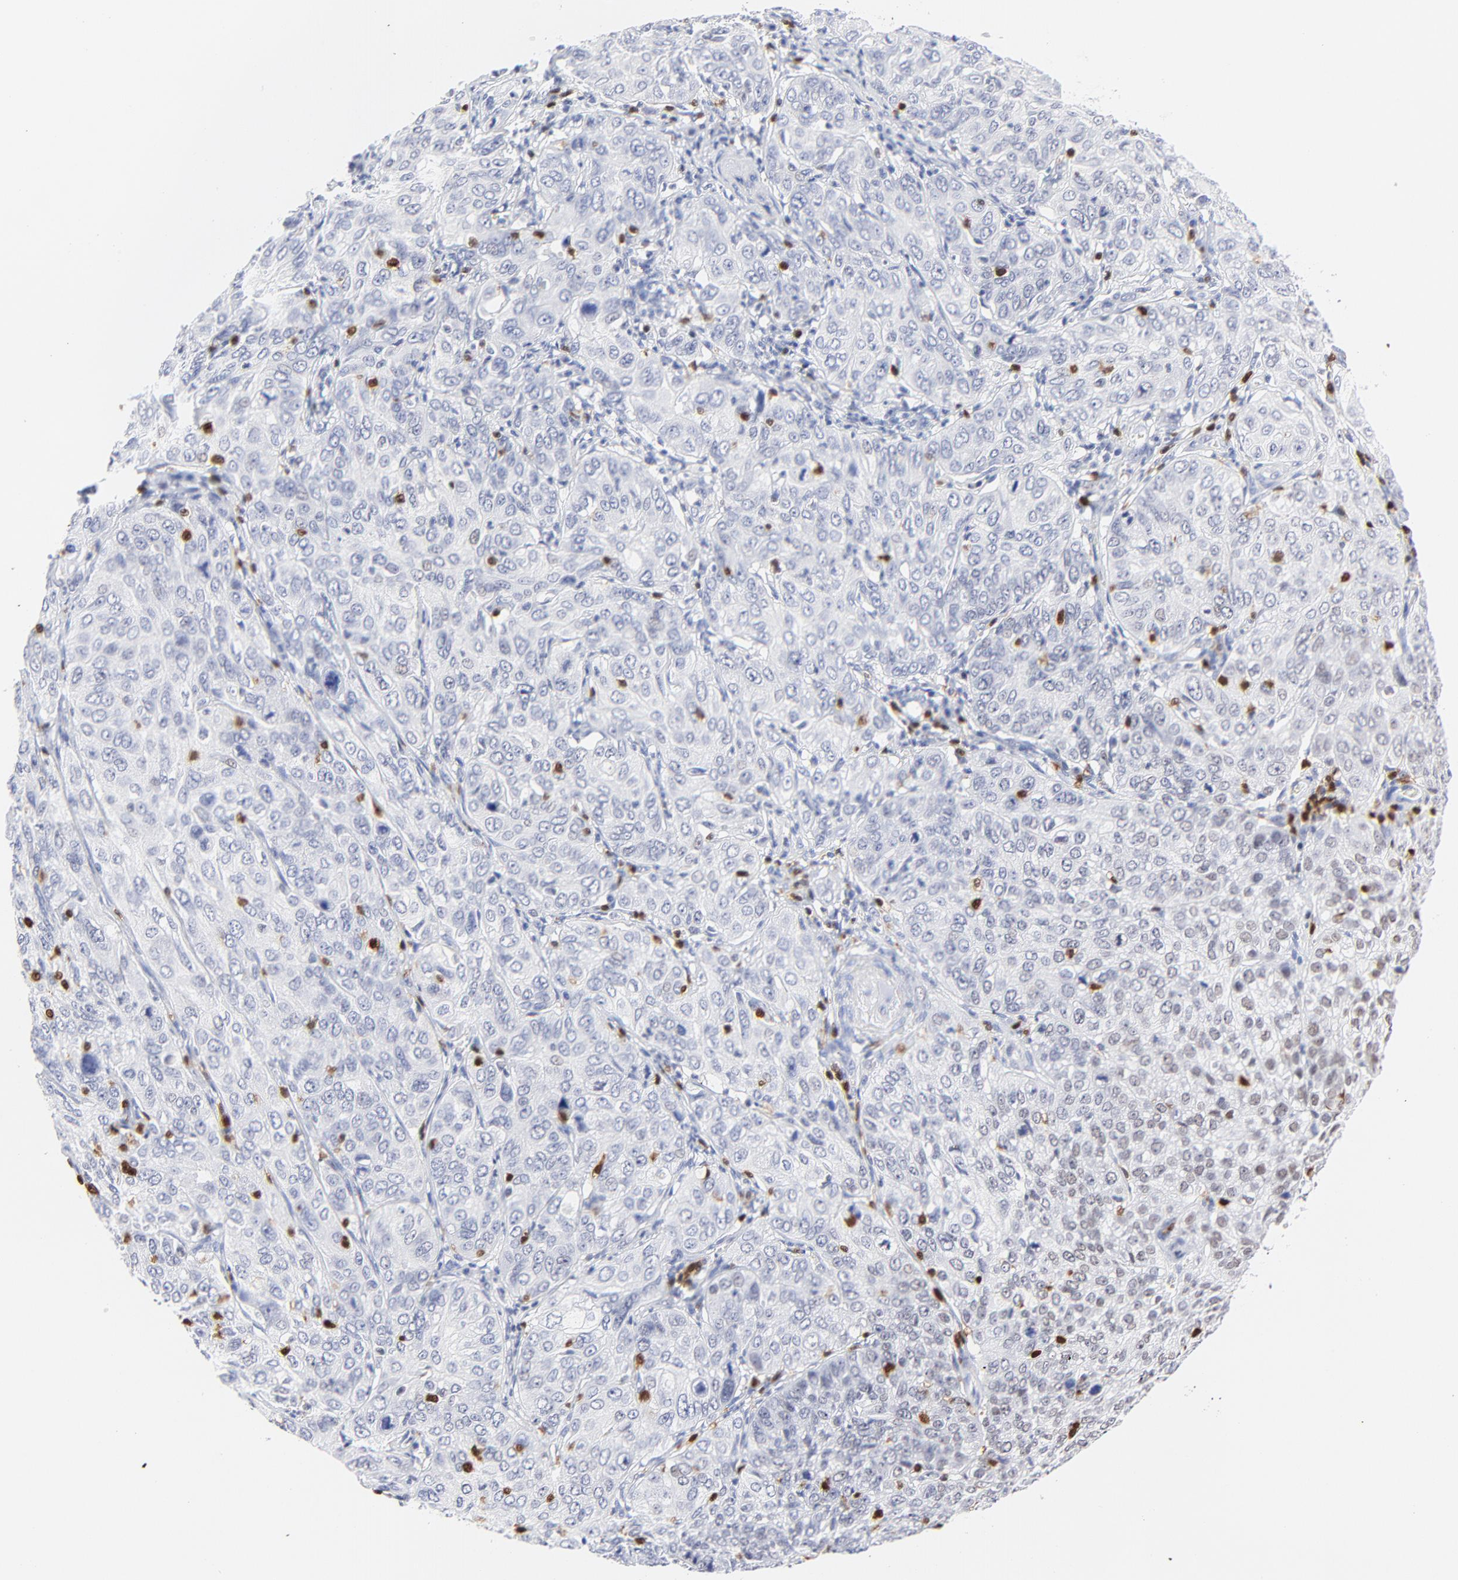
{"staining": {"intensity": "negative", "quantity": "none", "location": "none"}, "tissue": "cervical cancer", "cell_type": "Tumor cells", "image_type": "cancer", "snomed": [{"axis": "morphology", "description": "Squamous cell carcinoma, NOS"}, {"axis": "topography", "description": "Cervix"}], "caption": "Immunohistochemistry histopathology image of human cervical cancer stained for a protein (brown), which displays no expression in tumor cells. (Brightfield microscopy of DAB immunohistochemistry (IHC) at high magnification).", "gene": "ZAP70", "patient": {"sex": "female", "age": 38}}